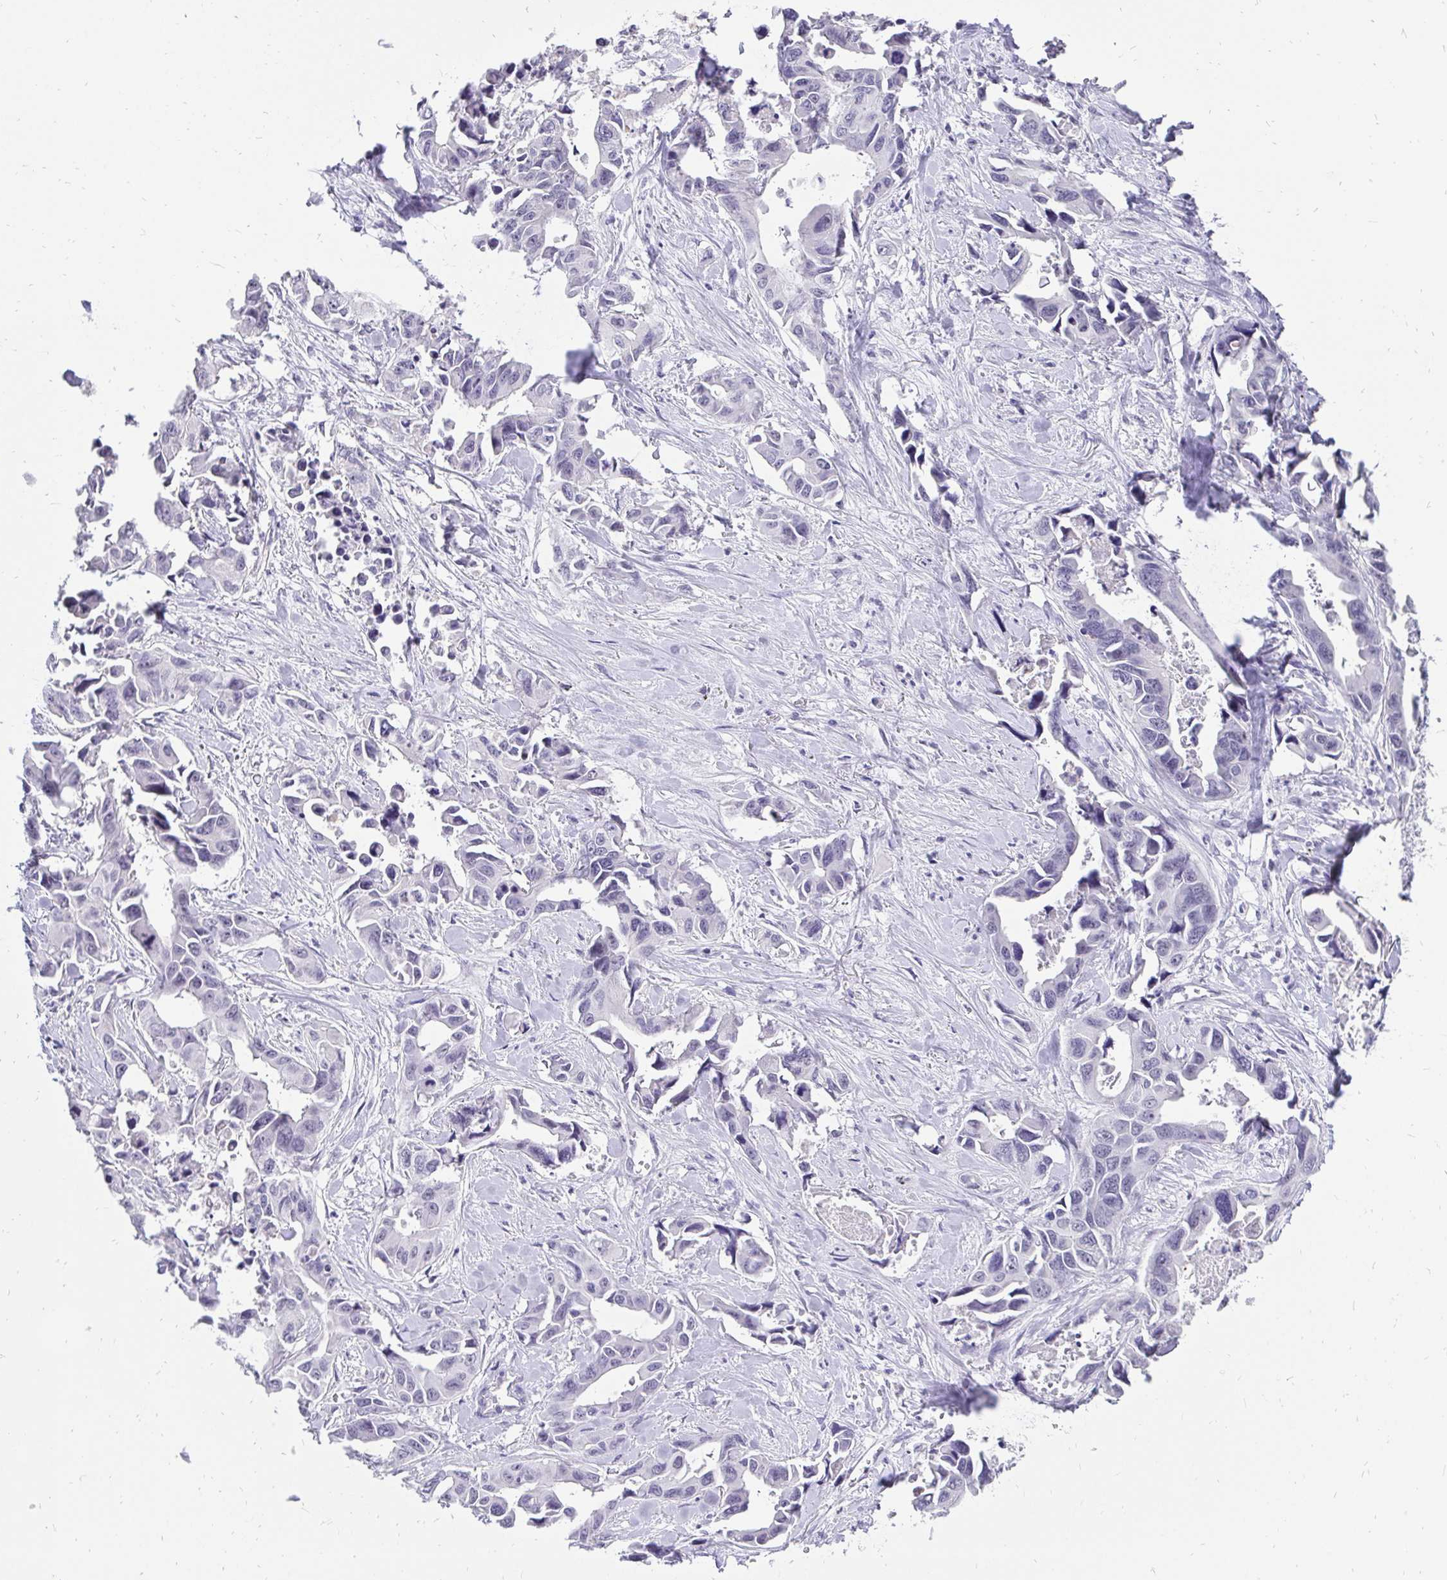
{"staining": {"intensity": "negative", "quantity": "none", "location": "none"}, "tissue": "lung cancer", "cell_type": "Tumor cells", "image_type": "cancer", "snomed": [{"axis": "morphology", "description": "Adenocarcinoma, NOS"}, {"axis": "topography", "description": "Lung"}], "caption": "A histopathology image of human lung adenocarcinoma is negative for staining in tumor cells. The staining is performed using DAB (3,3'-diaminobenzidine) brown chromogen with nuclei counter-stained in using hematoxylin.", "gene": "ZNF860", "patient": {"sex": "male", "age": 64}}